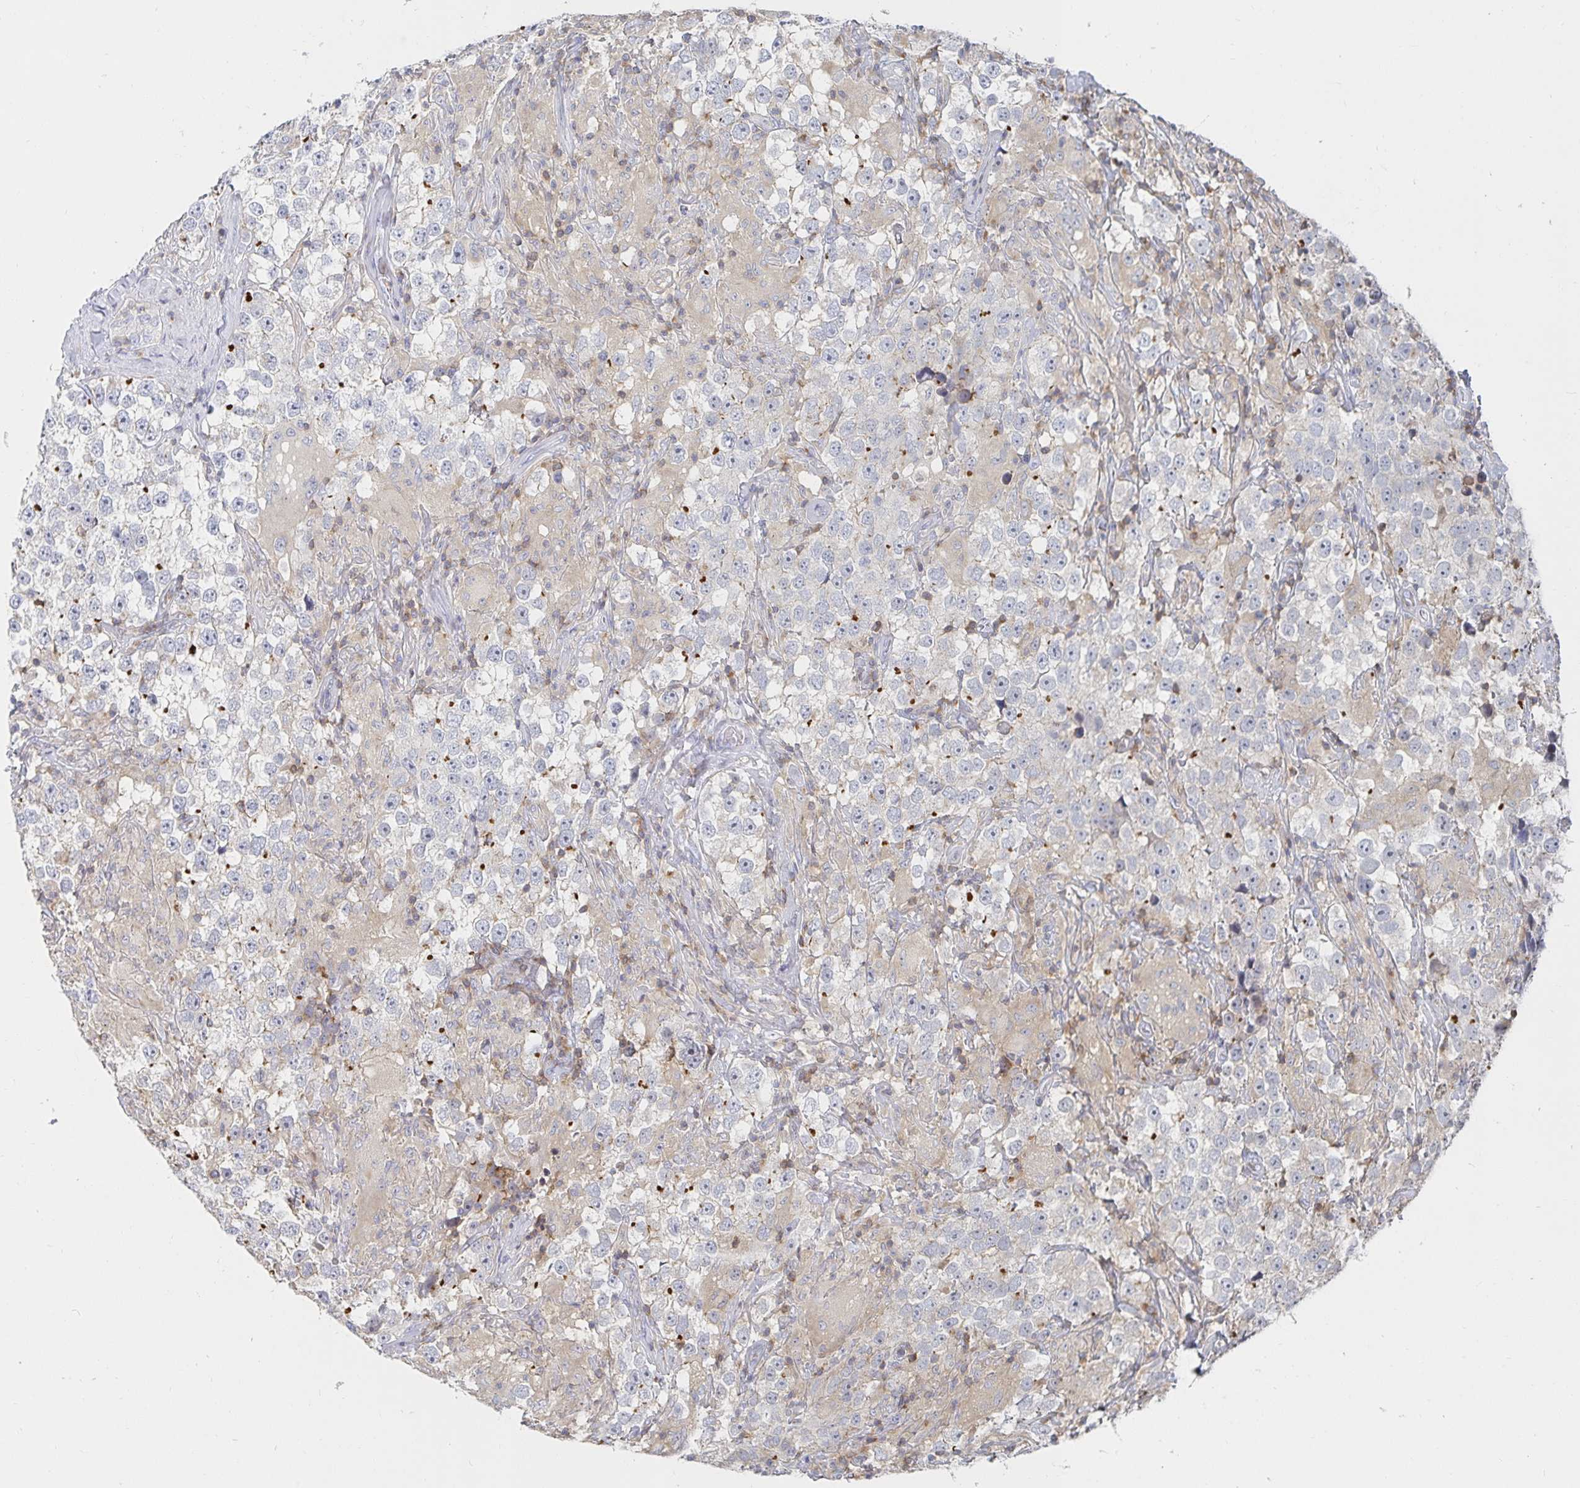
{"staining": {"intensity": "weak", "quantity": "25%-75%", "location": "cytoplasmic/membranous"}, "tissue": "testis cancer", "cell_type": "Tumor cells", "image_type": "cancer", "snomed": [{"axis": "morphology", "description": "Seminoma, NOS"}, {"axis": "topography", "description": "Testis"}], "caption": "Weak cytoplasmic/membranous protein staining is appreciated in about 25%-75% of tumor cells in testis cancer (seminoma).", "gene": "PIK3CD", "patient": {"sex": "male", "age": 46}}